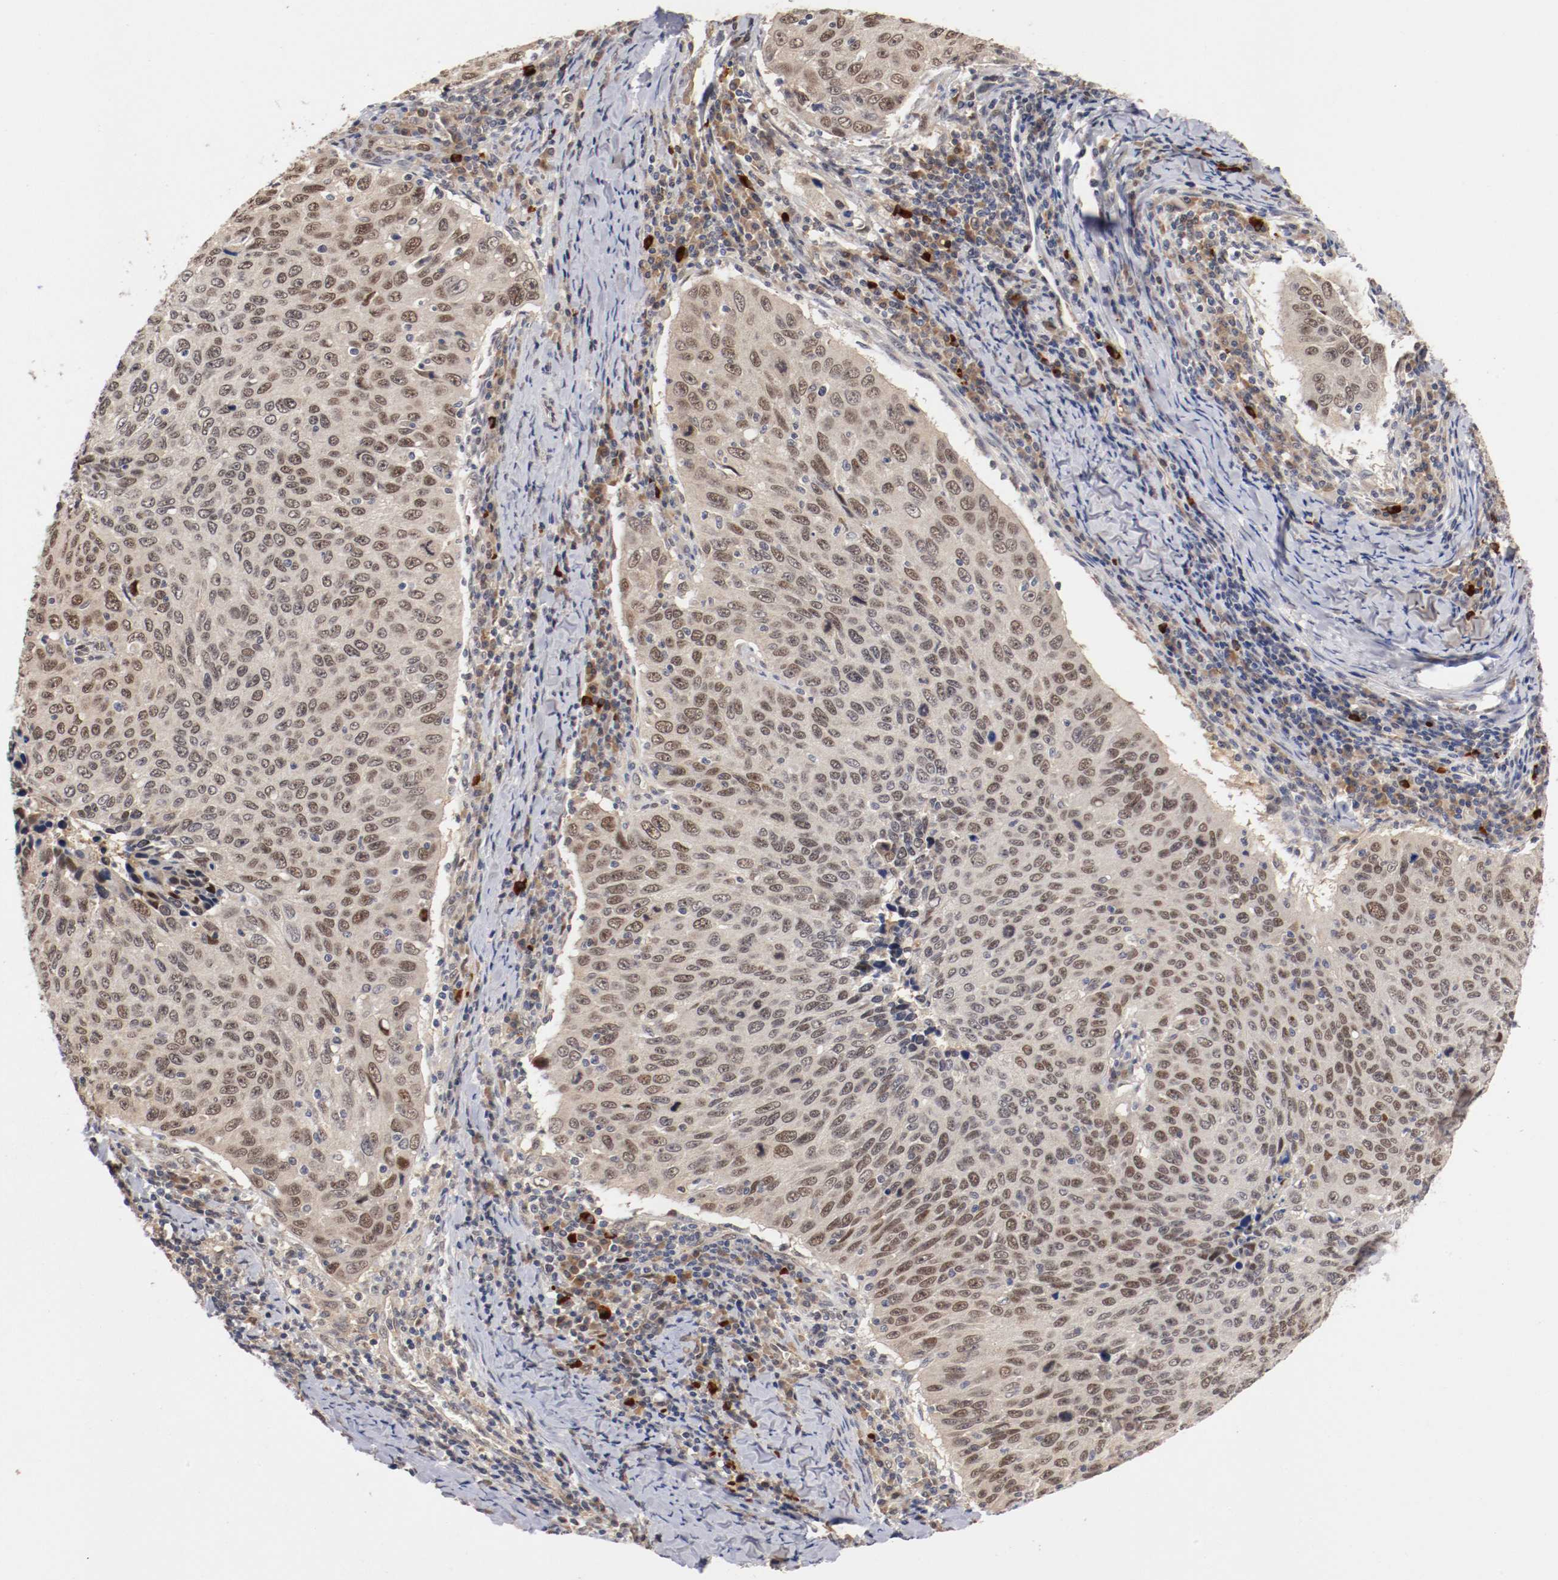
{"staining": {"intensity": "weak", "quantity": ">75%", "location": "nuclear"}, "tissue": "cervical cancer", "cell_type": "Tumor cells", "image_type": "cancer", "snomed": [{"axis": "morphology", "description": "Squamous cell carcinoma, NOS"}, {"axis": "topography", "description": "Cervix"}], "caption": "Cervical cancer (squamous cell carcinoma) was stained to show a protein in brown. There is low levels of weak nuclear expression in approximately >75% of tumor cells.", "gene": "DNMT3B", "patient": {"sex": "female", "age": 53}}